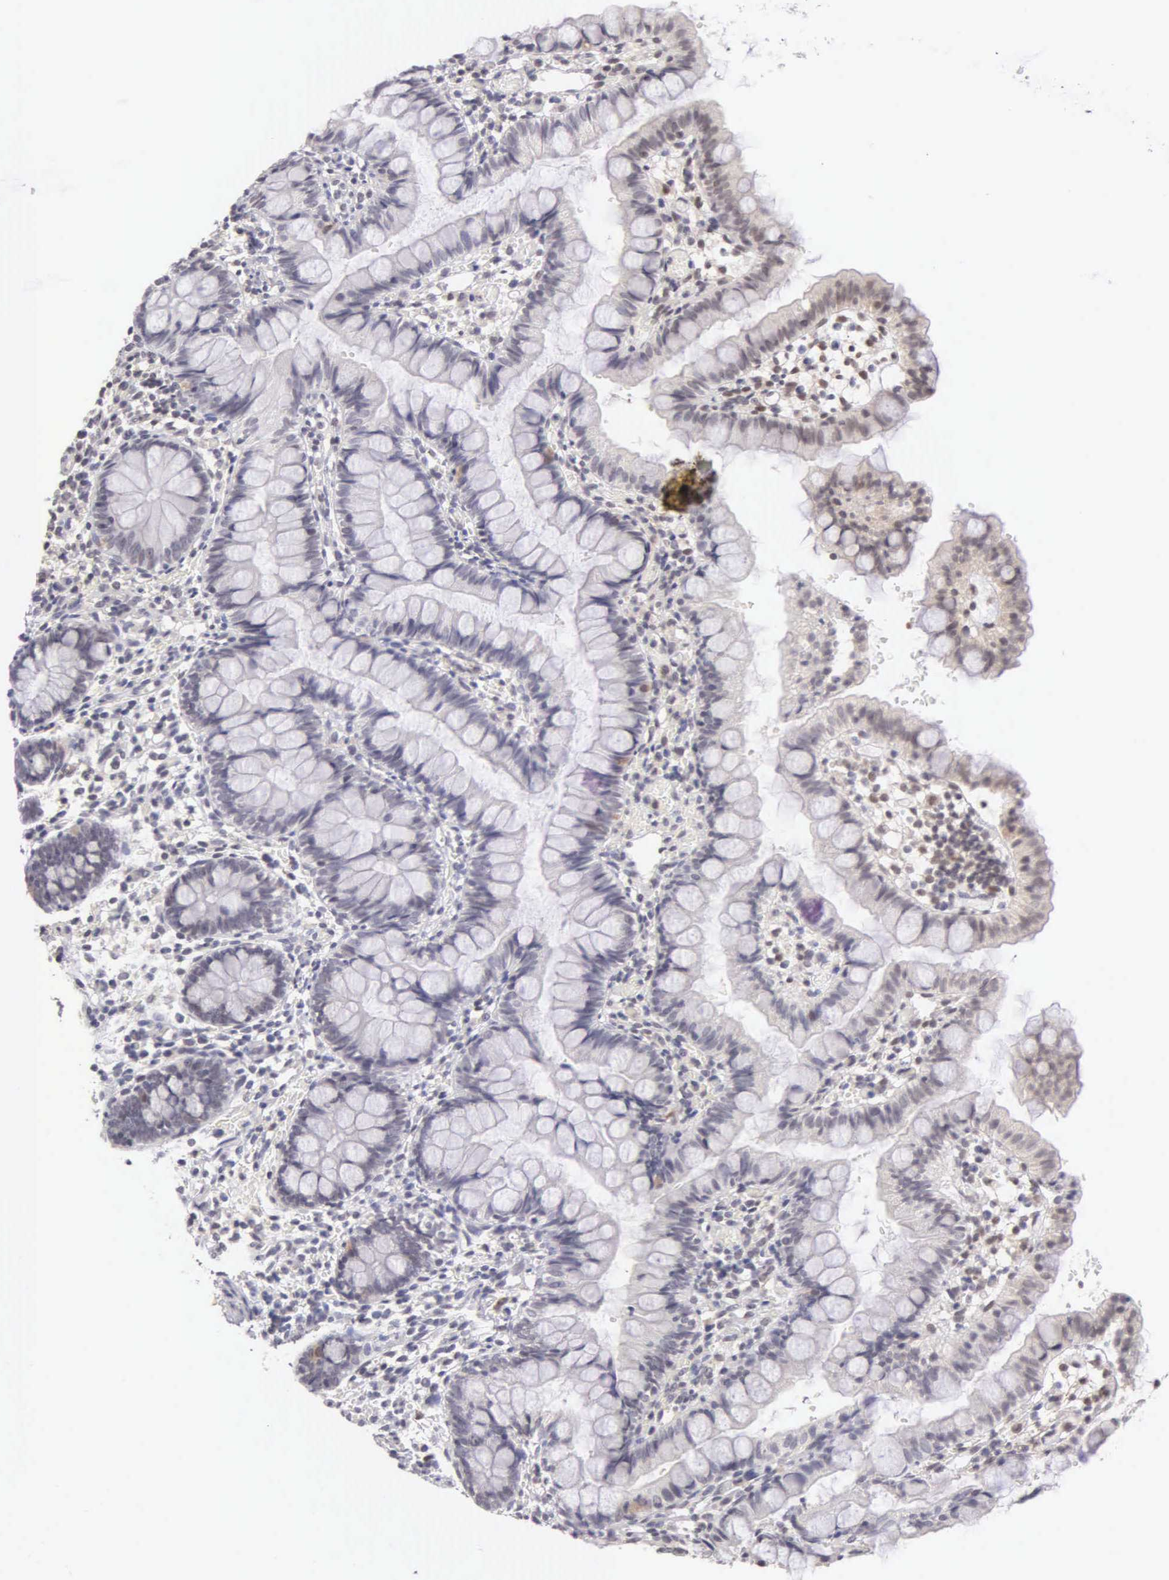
{"staining": {"intensity": "negative", "quantity": "none", "location": "none"}, "tissue": "small intestine", "cell_type": "Glandular cells", "image_type": "normal", "snomed": [{"axis": "morphology", "description": "Normal tissue, NOS"}, {"axis": "topography", "description": "Small intestine"}], "caption": "This is an IHC histopathology image of normal small intestine. There is no positivity in glandular cells.", "gene": "BRD1", "patient": {"sex": "male", "age": 1}}